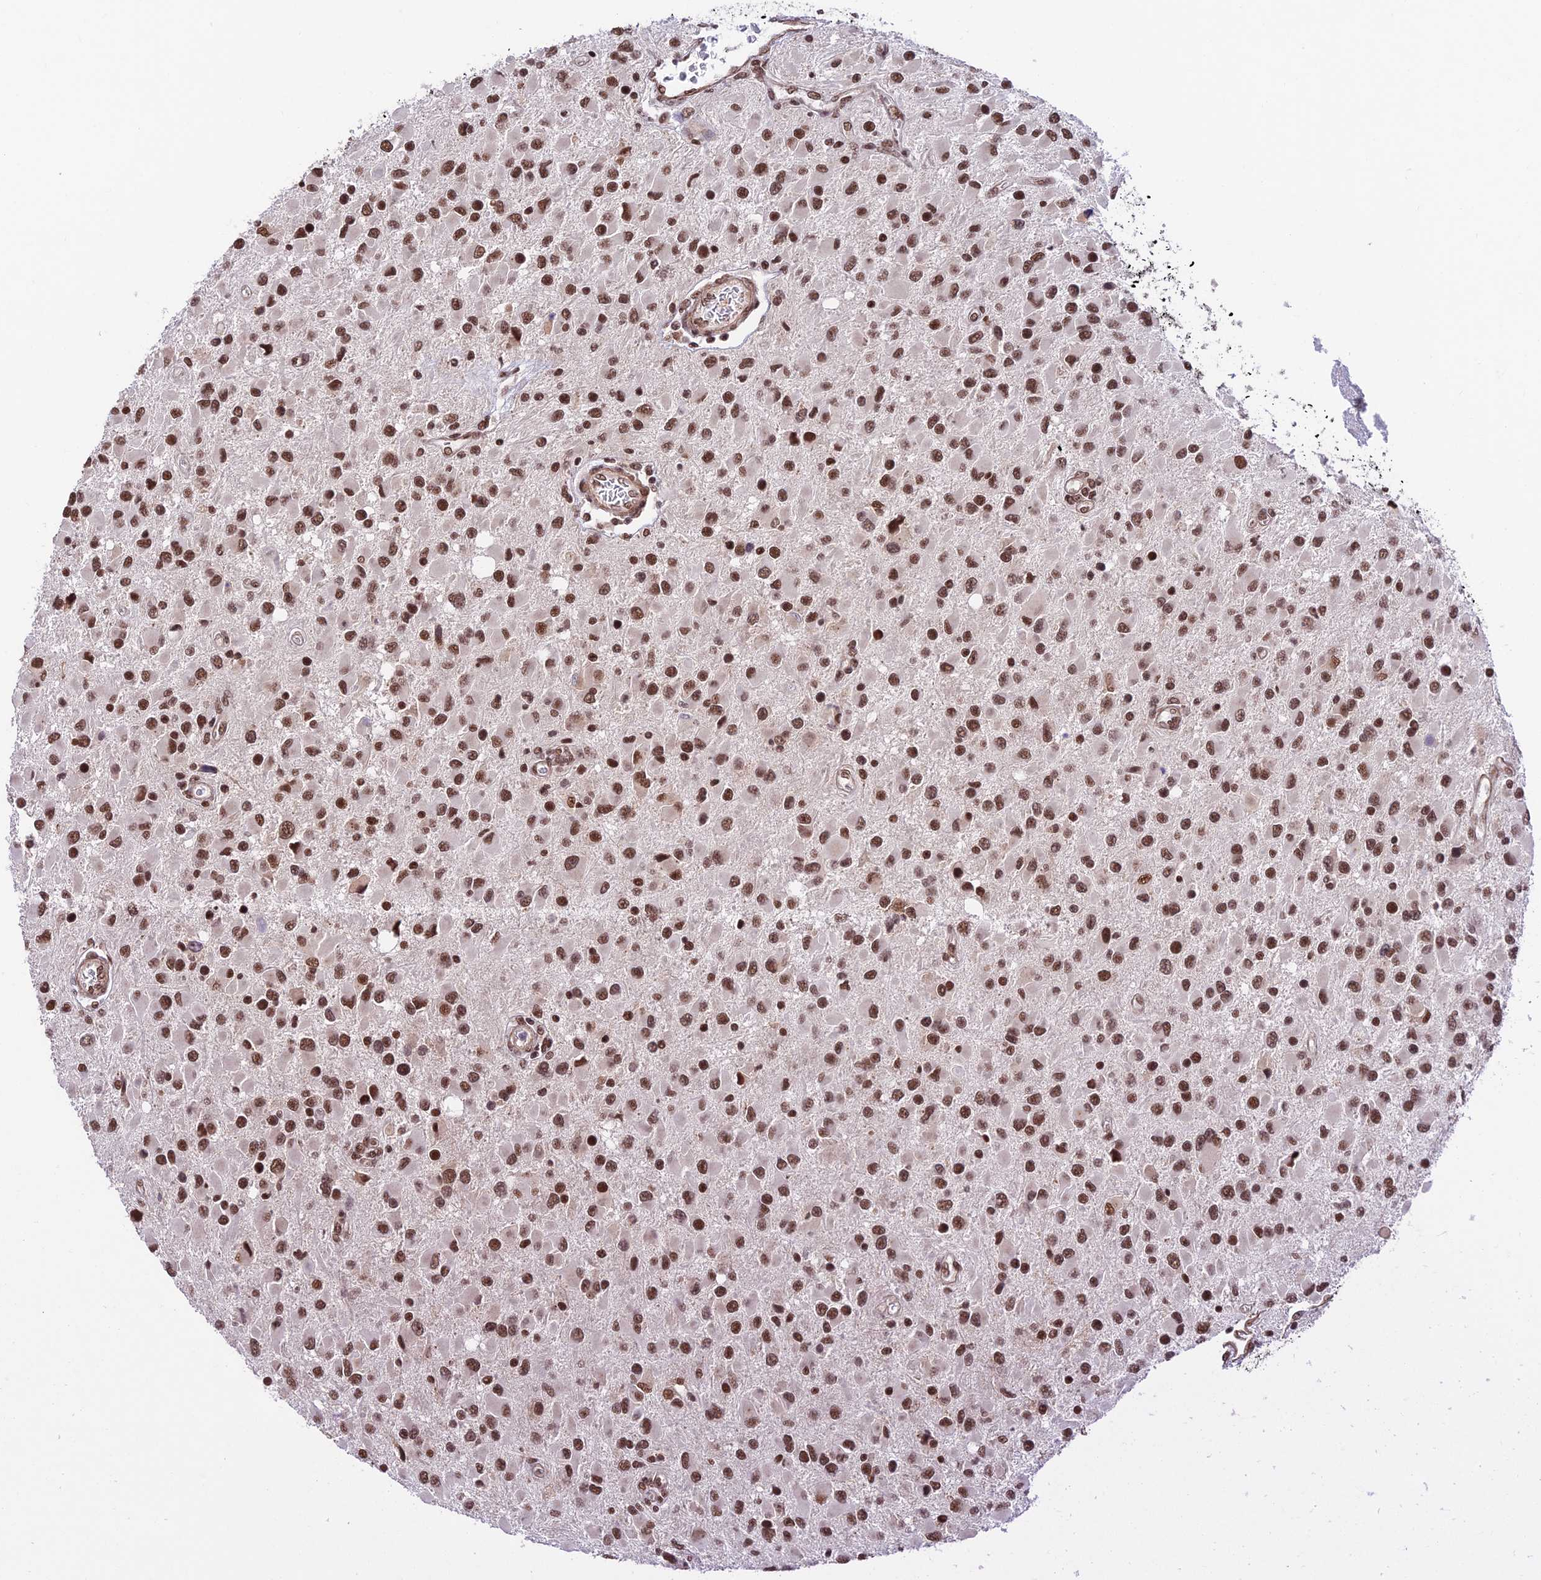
{"staining": {"intensity": "strong", "quantity": ">75%", "location": "nuclear"}, "tissue": "glioma", "cell_type": "Tumor cells", "image_type": "cancer", "snomed": [{"axis": "morphology", "description": "Glioma, malignant, High grade"}, {"axis": "topography", "description": "Brain"}], "caption": "There is high levels of strong nuclear expression in tumor cells of malignant glioma (high-grade), as demonstrated by immunohistochemical staining (brown color).", "gene": "RBM42", "patient": {"sex": "male", "age": 53}}